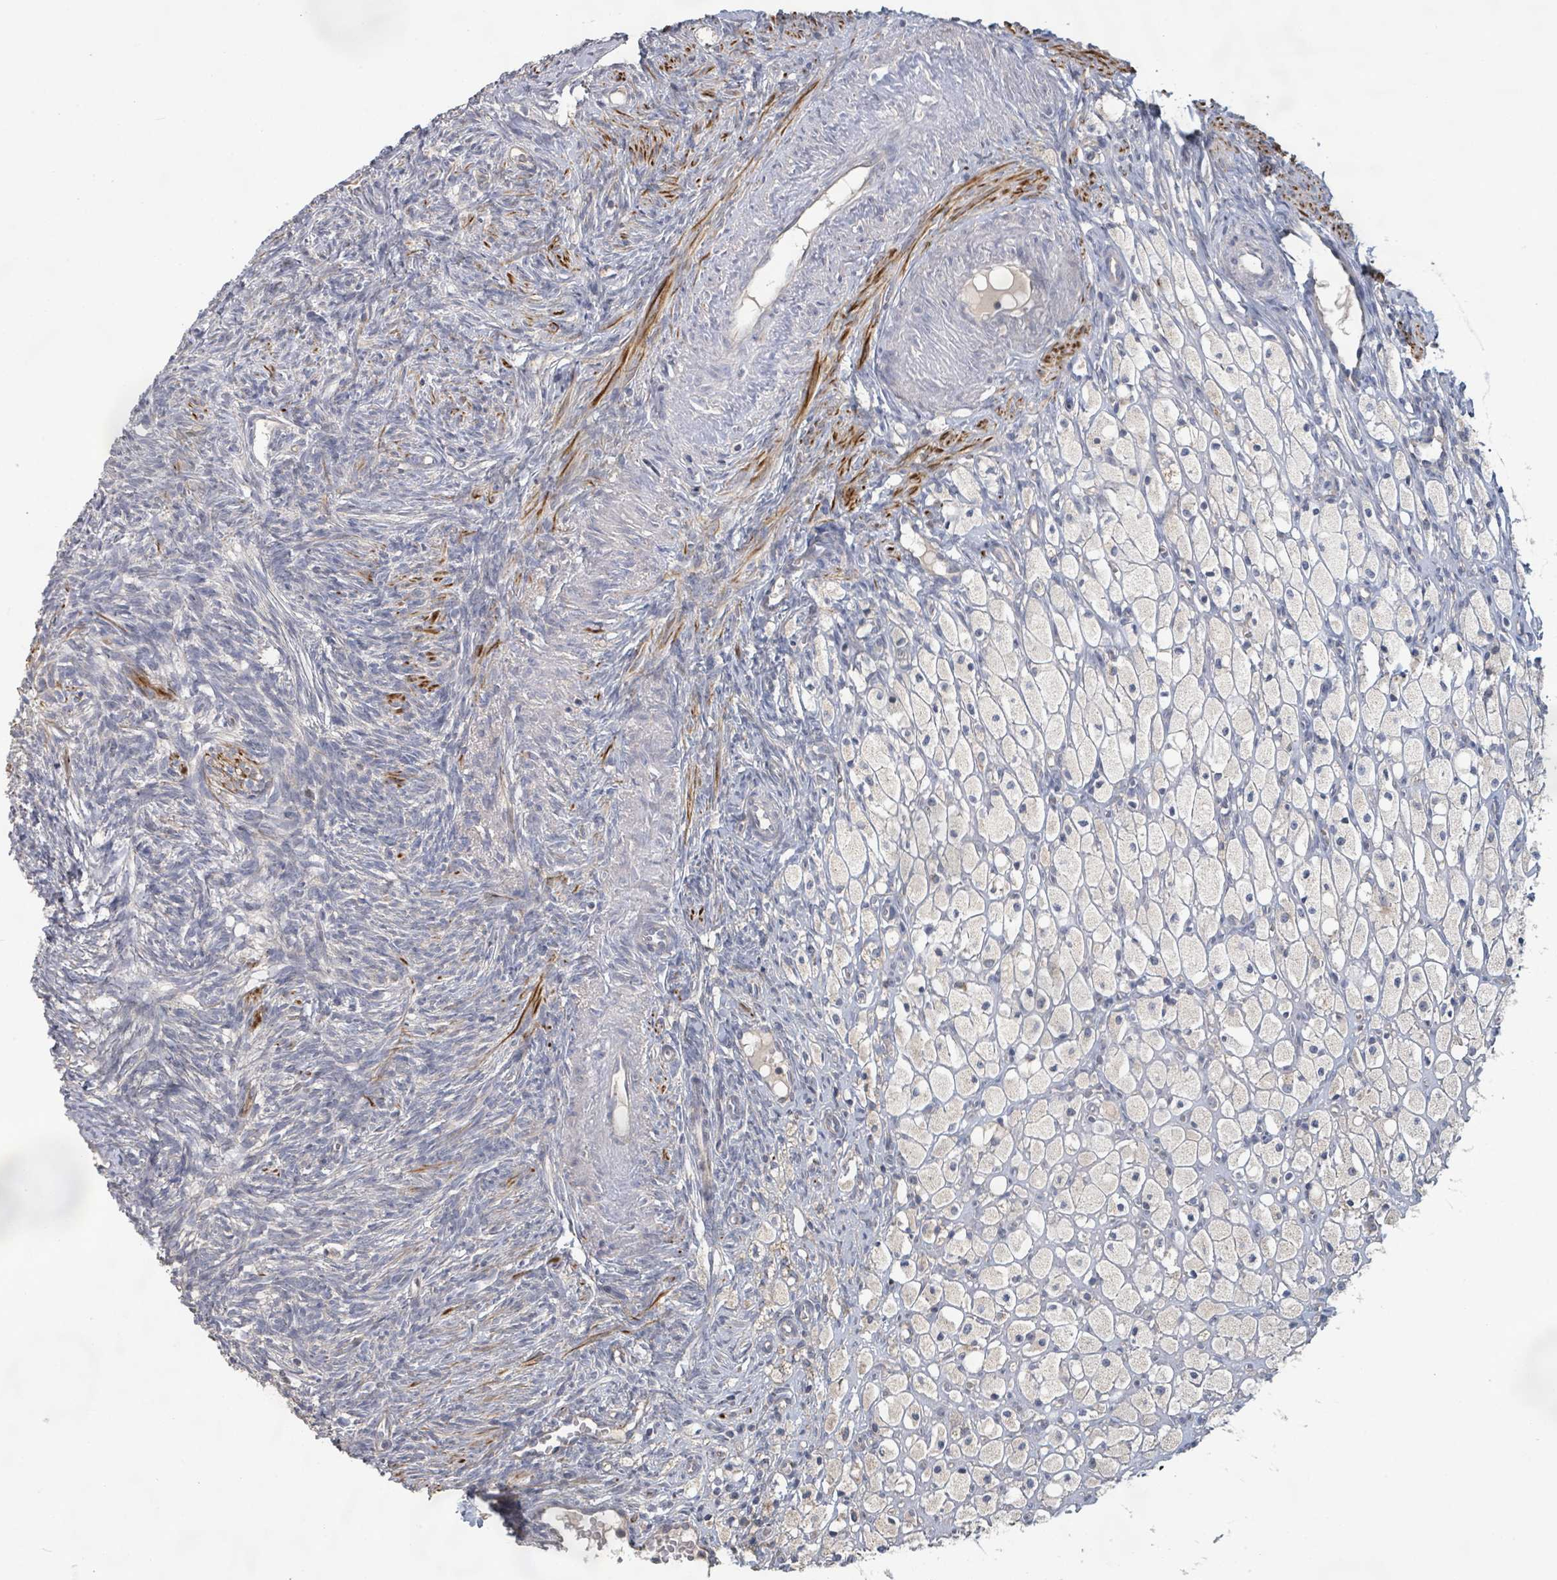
{"staining": {"intensity": "negative", "quantity": "none", "location": "none"}, "tissue": "ovary", "cell_type": "Ovarian stroma cells", "image_type": "normal", "snomed": [{"axis": "morphology", "description": "Normal tissue, NOS"}, {"axis": "topography", "description": "Ovary"}], "caption": "A micrograph of human ovary is negative for staining in ovarian stroma cells.", "gene": "KCNS2", "patient": {"sex": "female", "age": 51}}